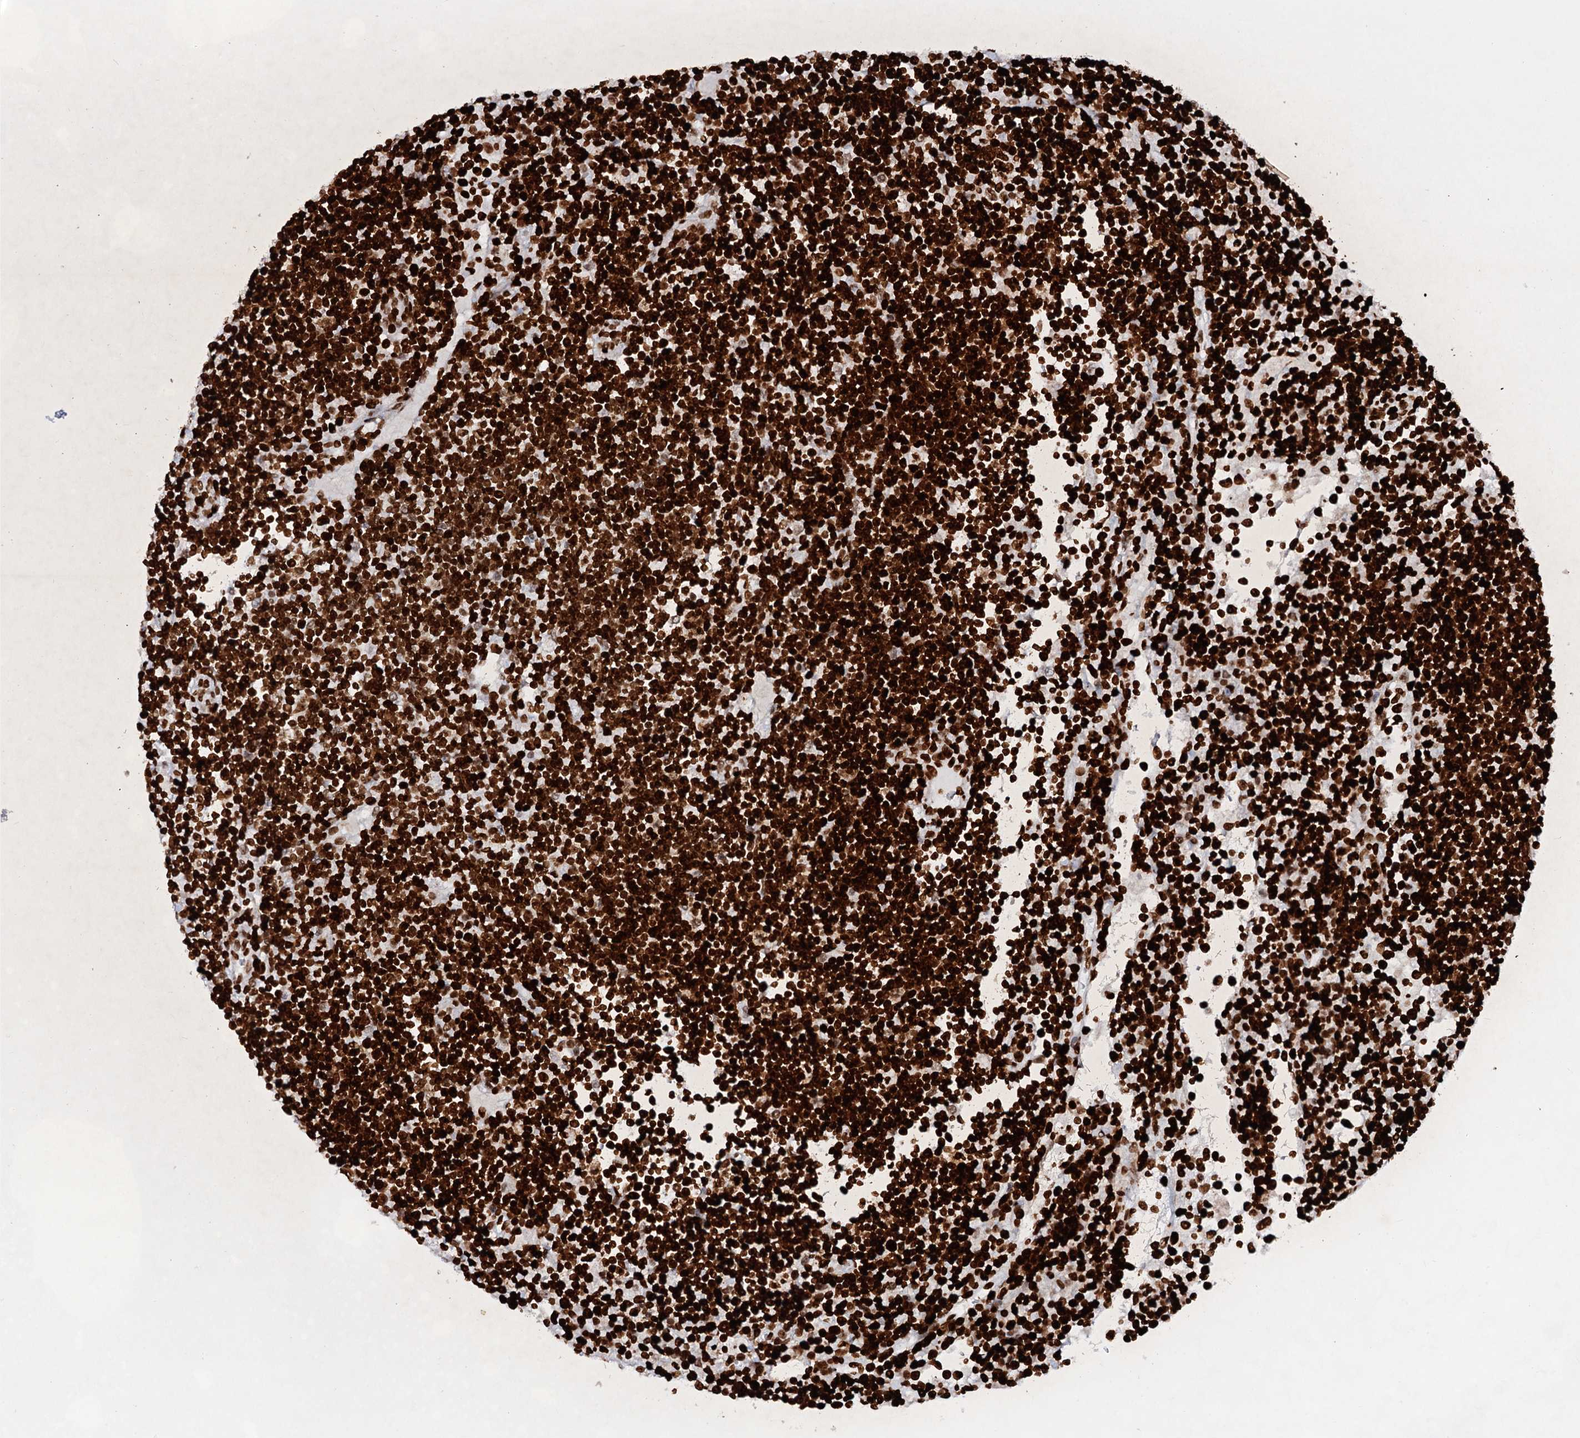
{"staining": {"intensity": "strong", "quantity": ">75%", "location": "nuclear"}, "tissue": "lymph node", "cell_type": "Germinal center cells", "image_type": "normal", "snomed": [{"axis": "morphology", "description": "Normal tissue, NOS"}, {"axis": "topography", "description": "Lymph node"}], "caption": "Brown immunohistochemical staining in benign lymph node shows strong nuclear expression in approximately >75% of germinal center cells.", "gene": "HMGB2", "patient": {"sex": "female", "age": 53}}